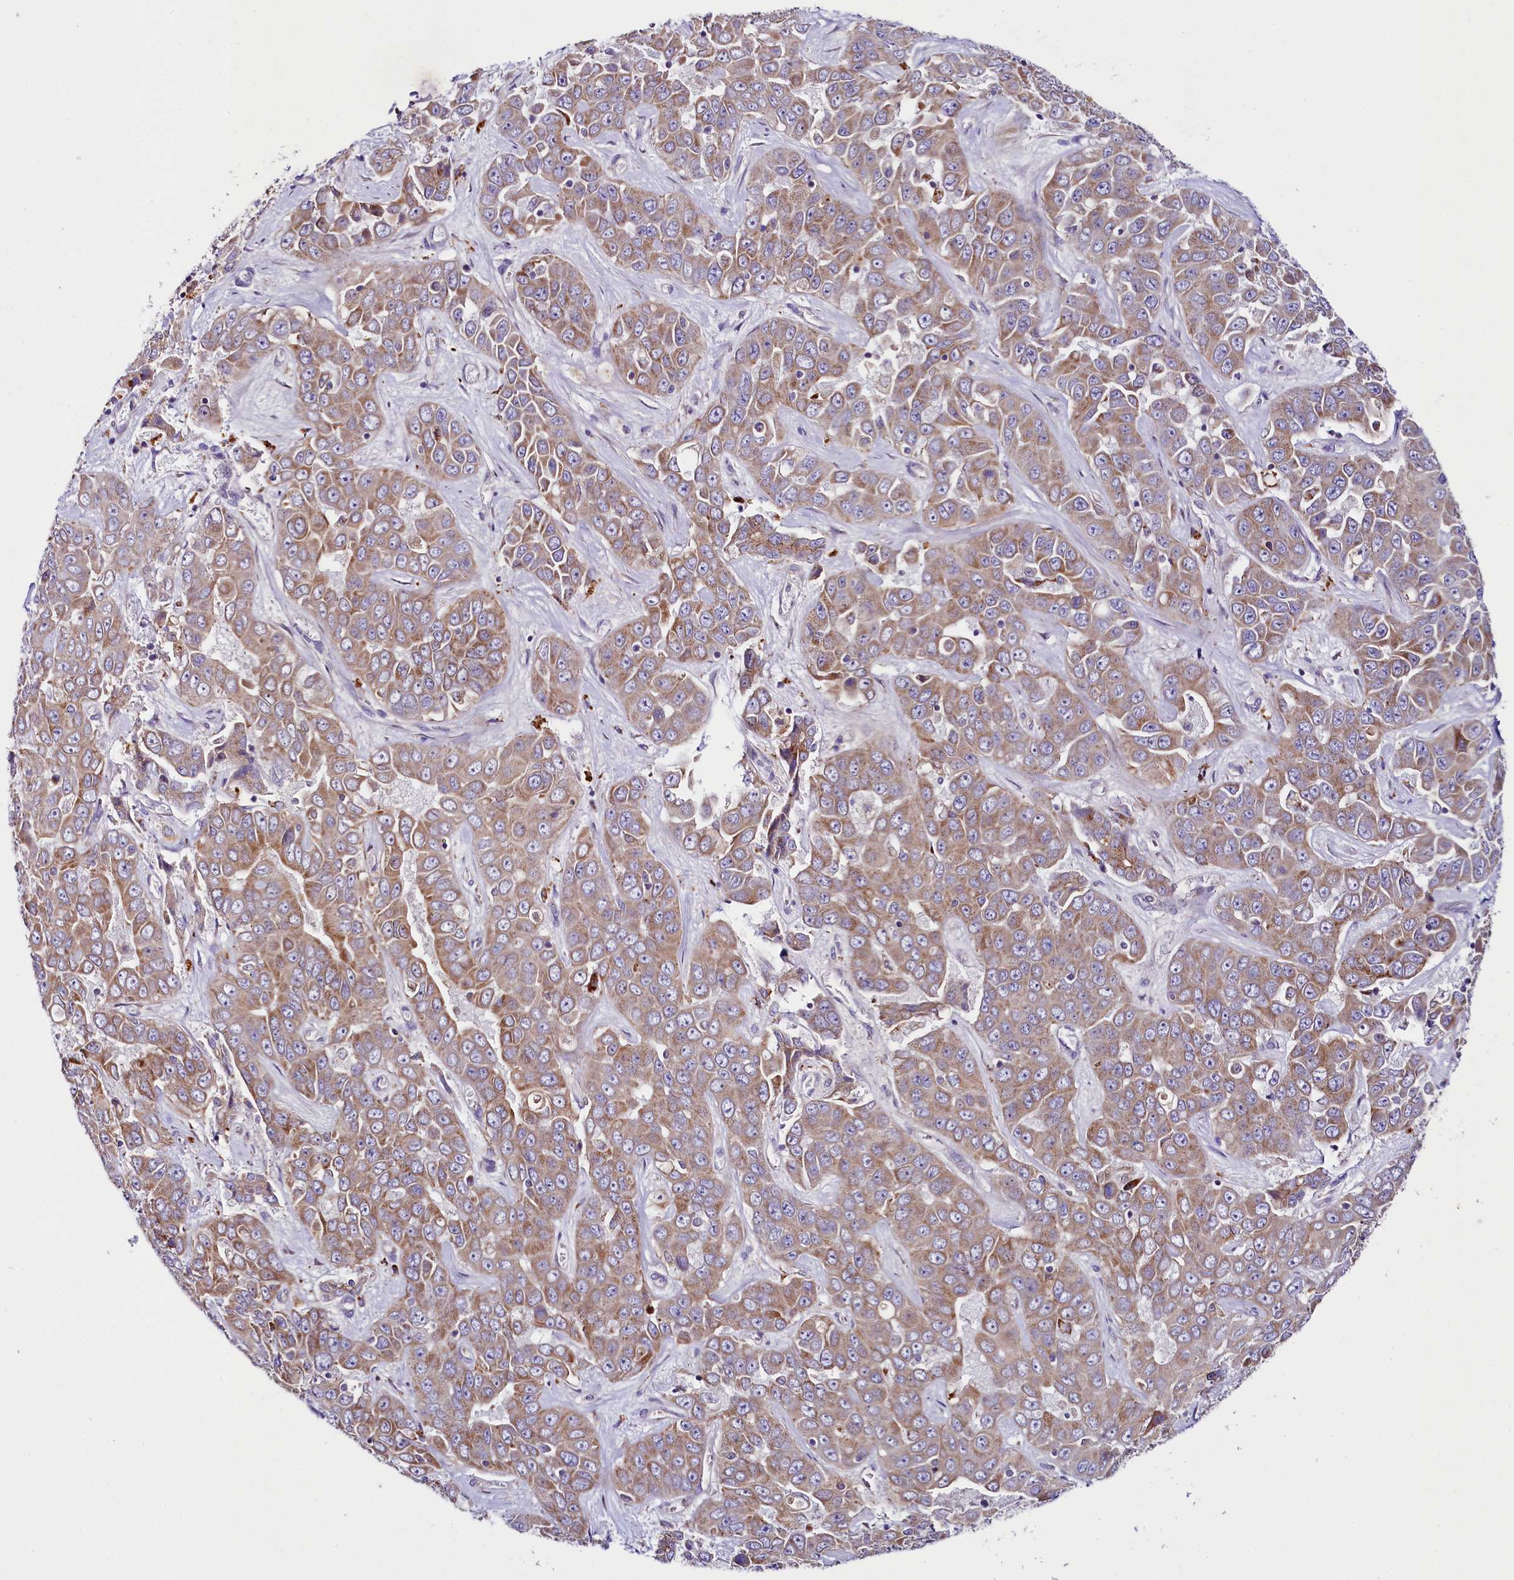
{"staining": {"intensity": "moderate", "quantity": ">75%", "location": "cytoplasmic/membranous"}, "tissue": "liver cancer", "cell_type": "Tumor cells", "image_type": "cancer", "snomed": [{"axis": "morphology", "description": "Cholangiocarcinoma"}, {"axis": "topography", "description": "Liver"}], "caption": "A photomicrograph showing moderate cytoplasmic/membranous expression in approximately >75% of tumor cells in liver cancer, as visualized by brown immunohistochemical staining.", "gene": "SACM1L", "patient": {"sex": "female", "age": 52}}